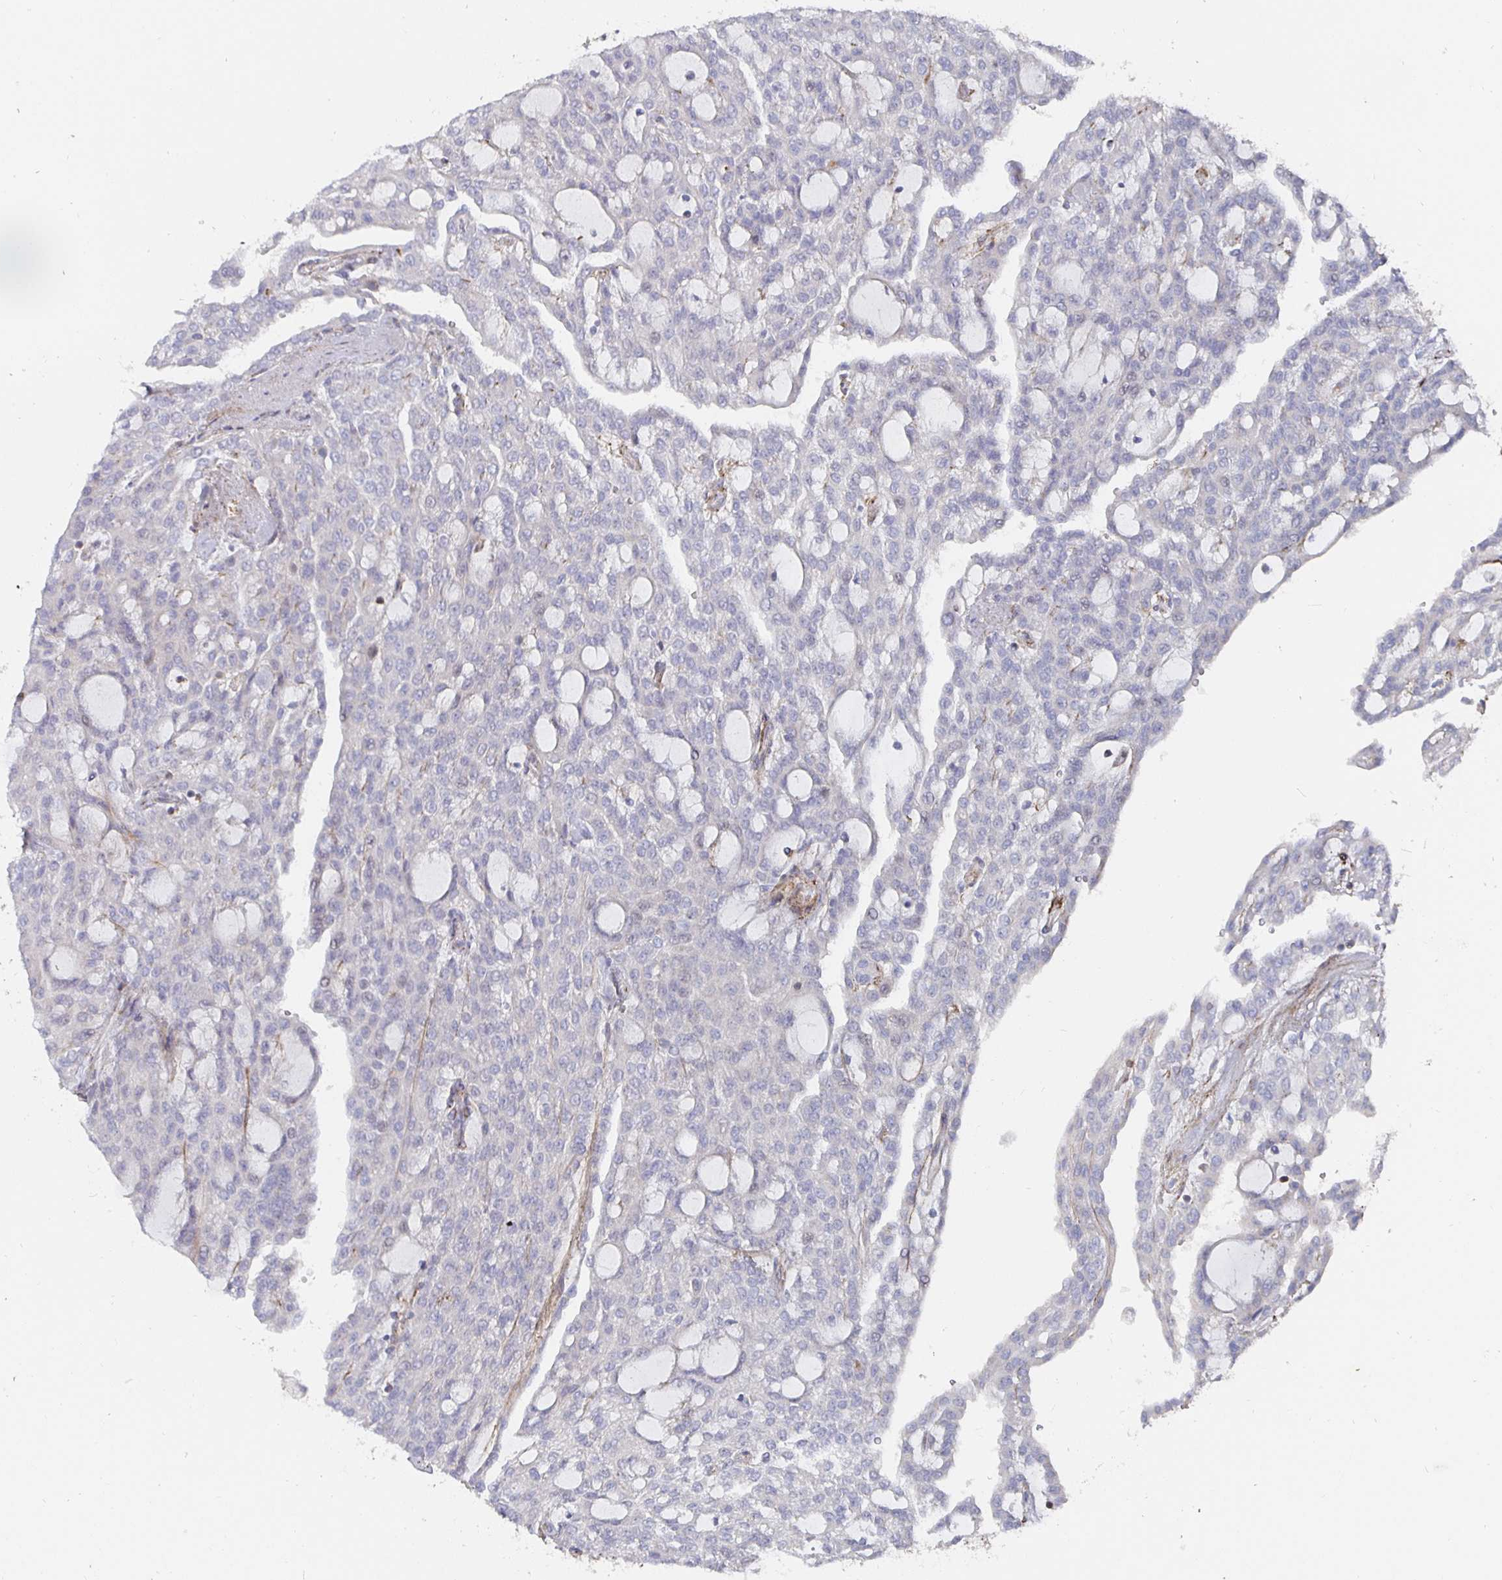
{"staining": {"intensity": "negative", "quantity": "none", "location": "none"}, "tissue": "renal cancer", "cell_type": "Tumor cells", "image_type": "cancer", "snomed": [{"axis": "morphology", "description": "Adenocarcinoma, NOS"}, {"axis": "topography", "description": "Kidney"}], "caption": "Immunohistochemistry histopathology image of neoplastic tissue: adenocarcinoma (renal) stained with DAB displays no significant protein staining in tumor cells. (Brightfield microscopy of DAB (3,3'-diaminobenzidine) immunohistochemistry at high magnification).", "gene": "GJA4", "patient": {"sex": "male", "age": 63}}